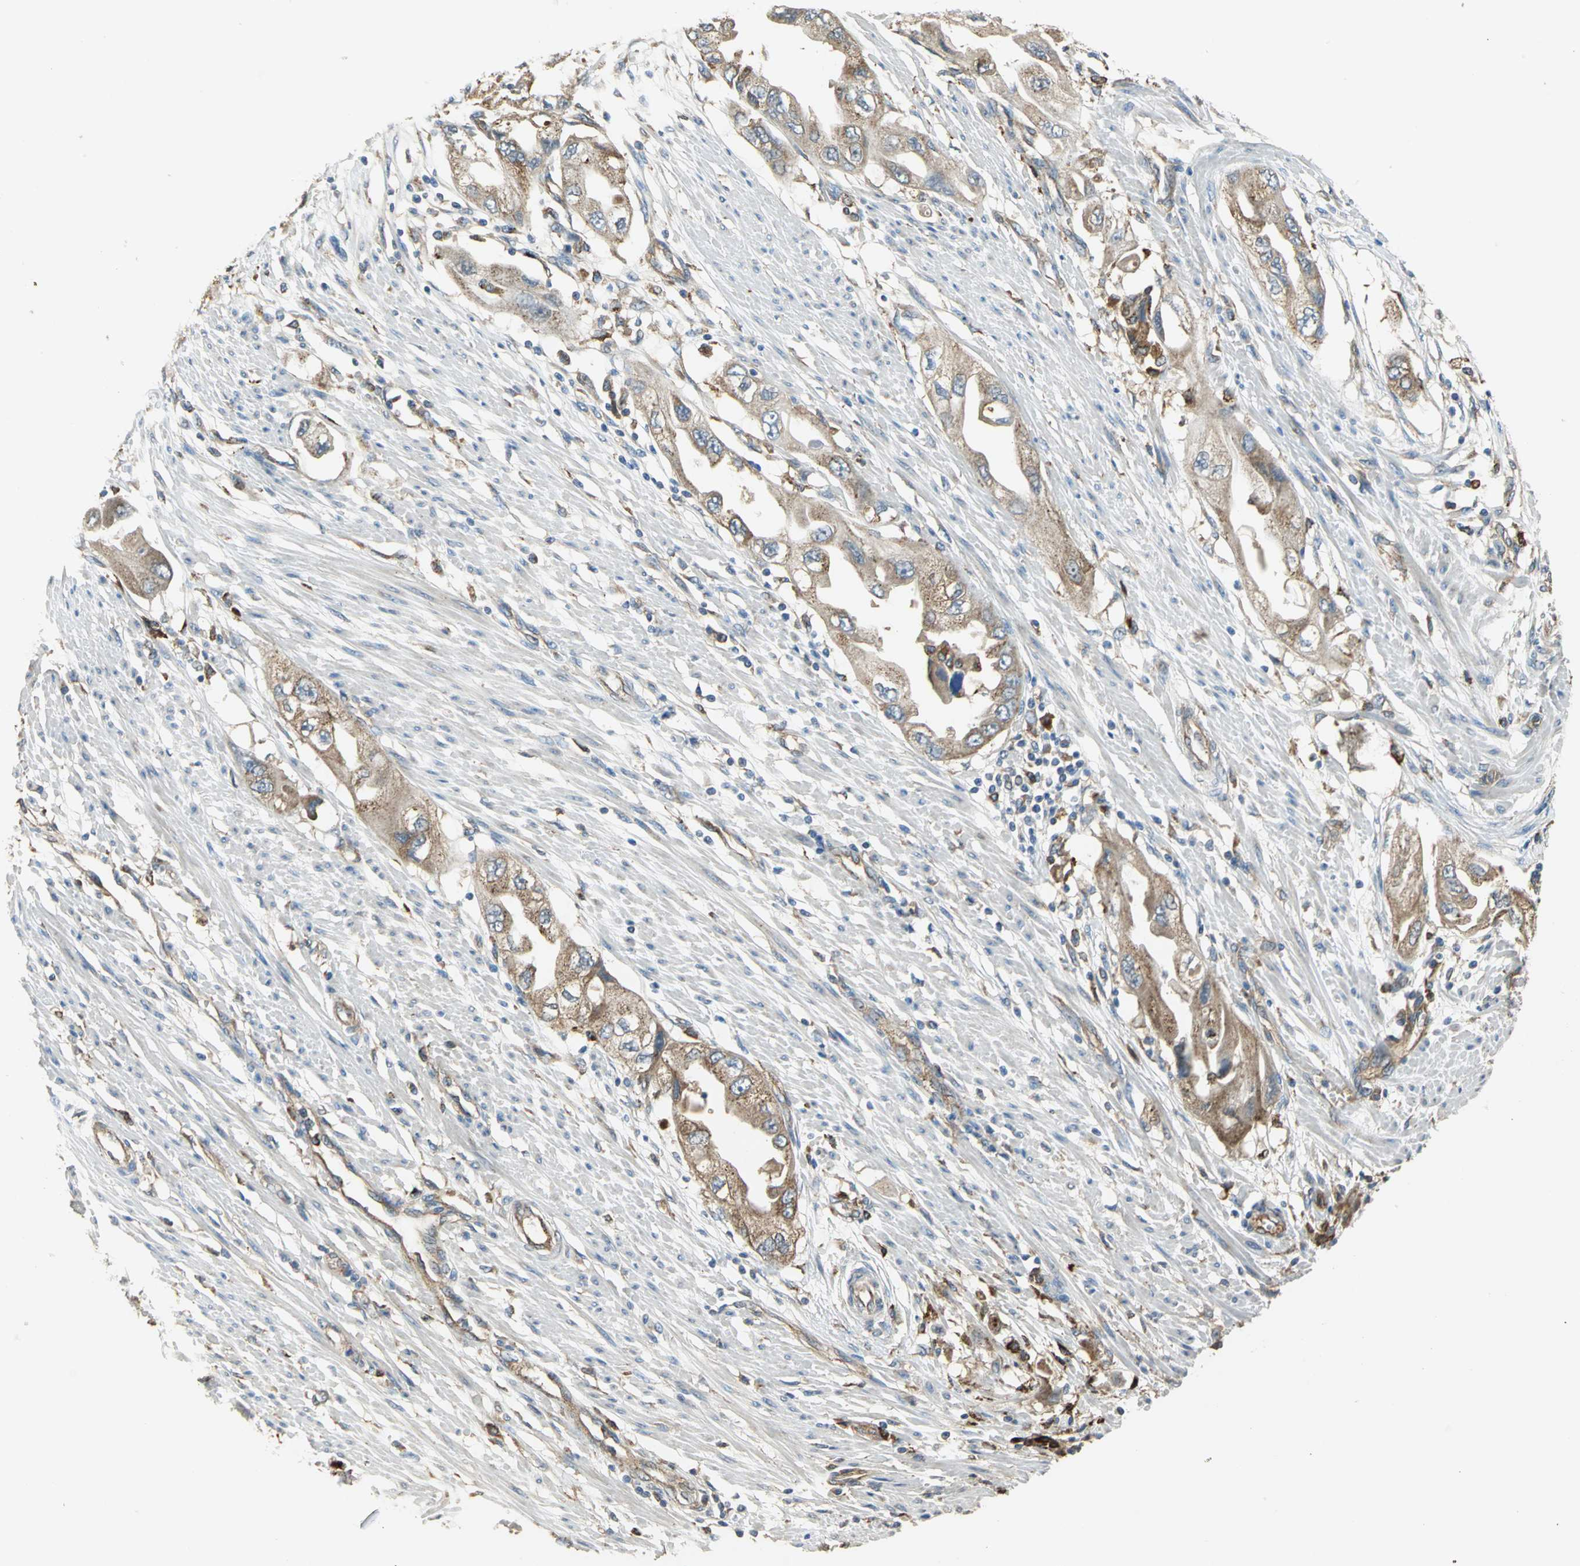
{"staining": {"intensity": "weak", "quantity": "25%-75%", "location": "cytoplasmic/membranous"}, "tissue": "endometrial cancer", "cell_type": "Tumor cells", "image_type": "cancer", "snomed": [{"axis": "morphology", "description": "Adenocarcinoma, NOS"}, {"axis": "topography", "description": "Endometrium"}], "caption": "A high-resolution image shows immunohistochemistry (IHC) staining of adenocarcinoma (endometrial), which exhibits weak cytoplasmic/membranous positivity in approximately 25%-75% of tumor cells.", "gene": "DIAPH2", "patient": {"sex": "female", "age": 67}}